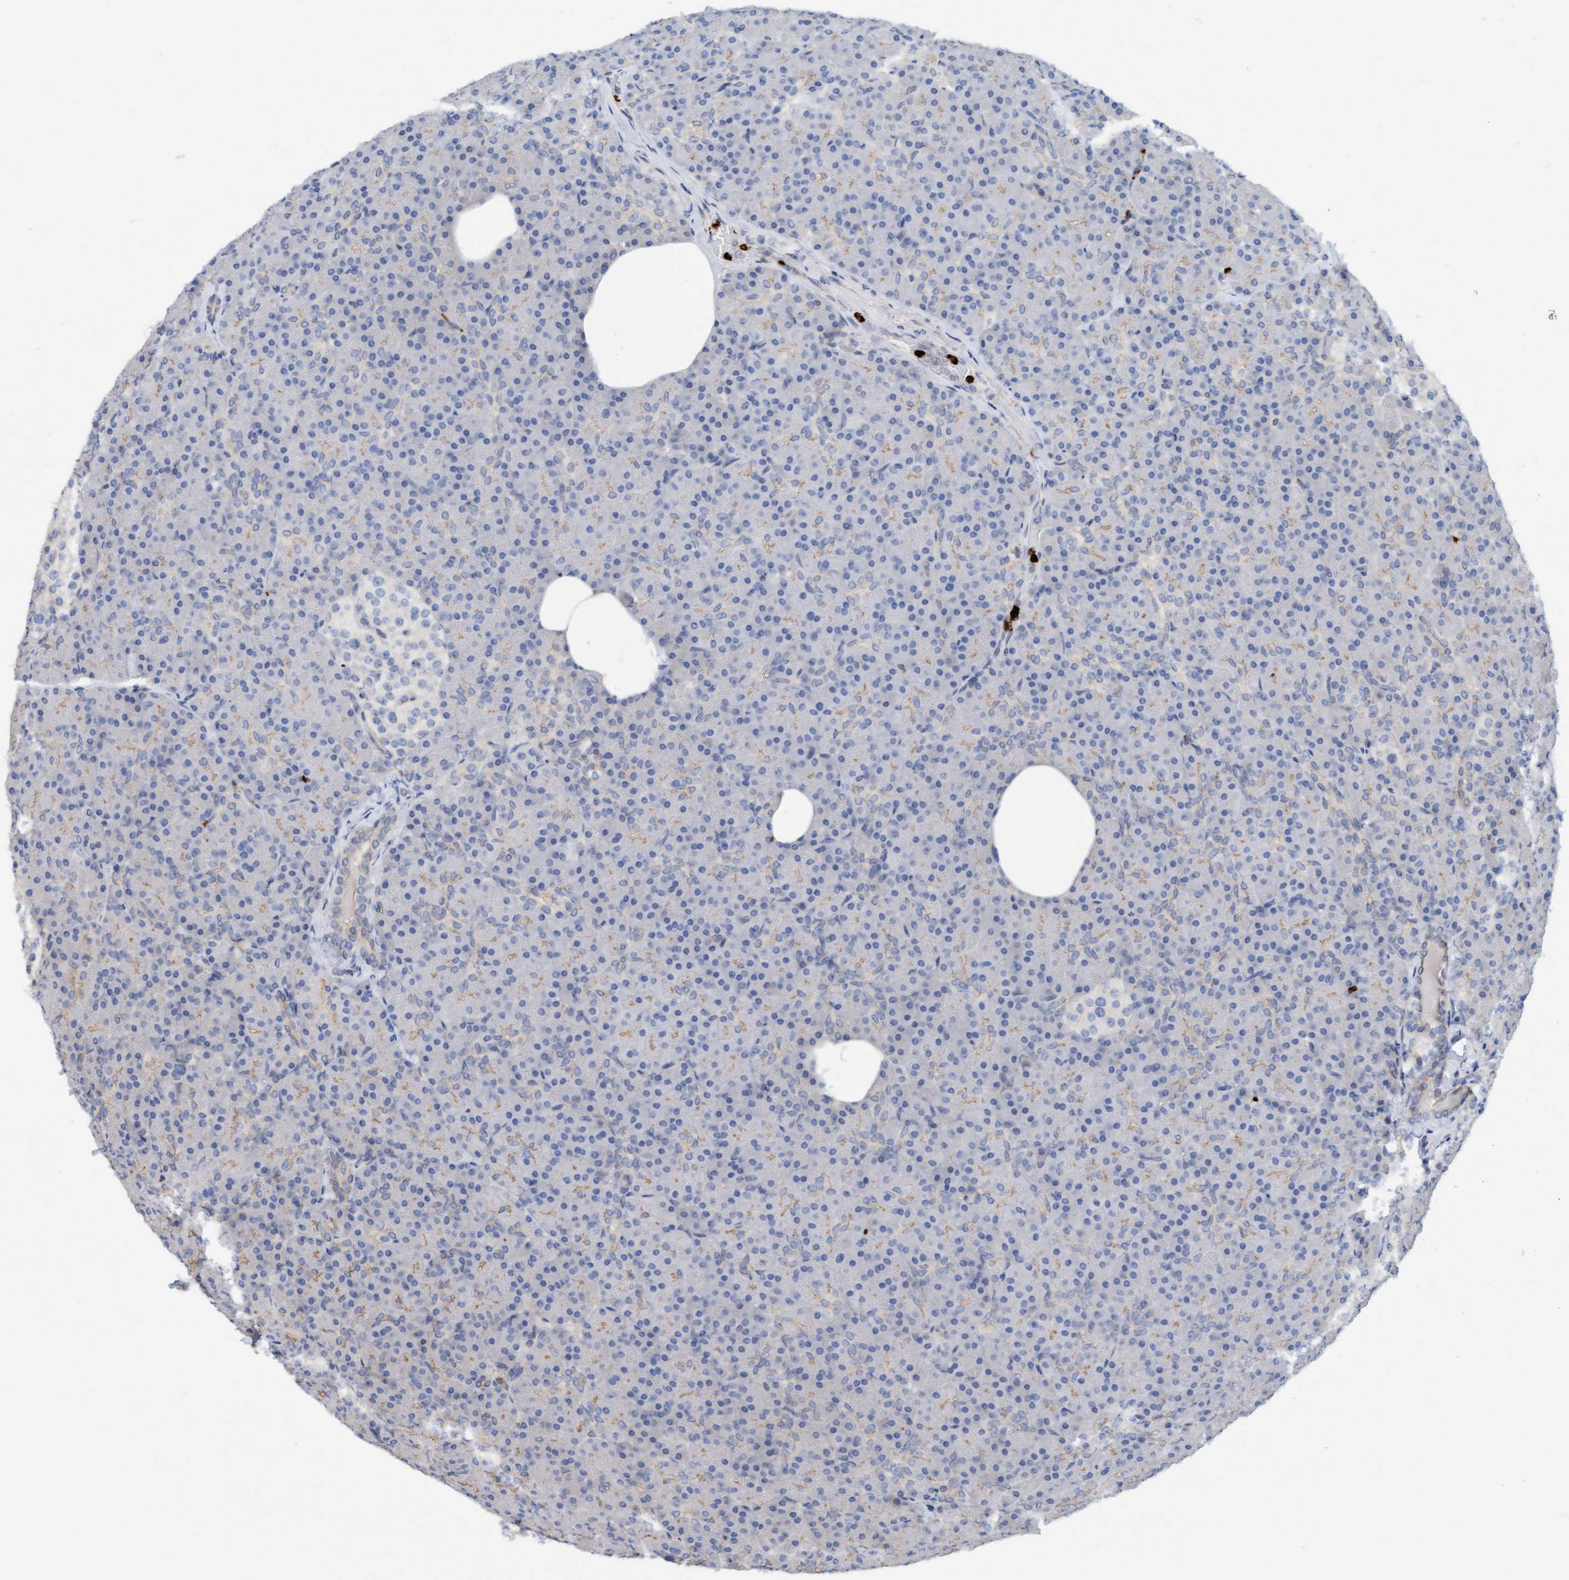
{"staining": {"intensity": "weak", "quantity": "25%-75%", "location": "cytoplasmic/membranous"}, "tissue": "pancreas", "cell_type": "Exocrine glandular cells", "image_type": "normal", "snomed": [{"axis": "morphology", "description": "Normal tissue, NOS"}, {"axis": "topography", "description": "Pancreas"}], "caption": "IHC of normal pancreas reveals low levels of weak cytoplasmic/membranous expression in approximately 25%-75% of exocrine glandular cells.", "gene": "MMP8", "patient": {"sex": "female", "age": 43}}